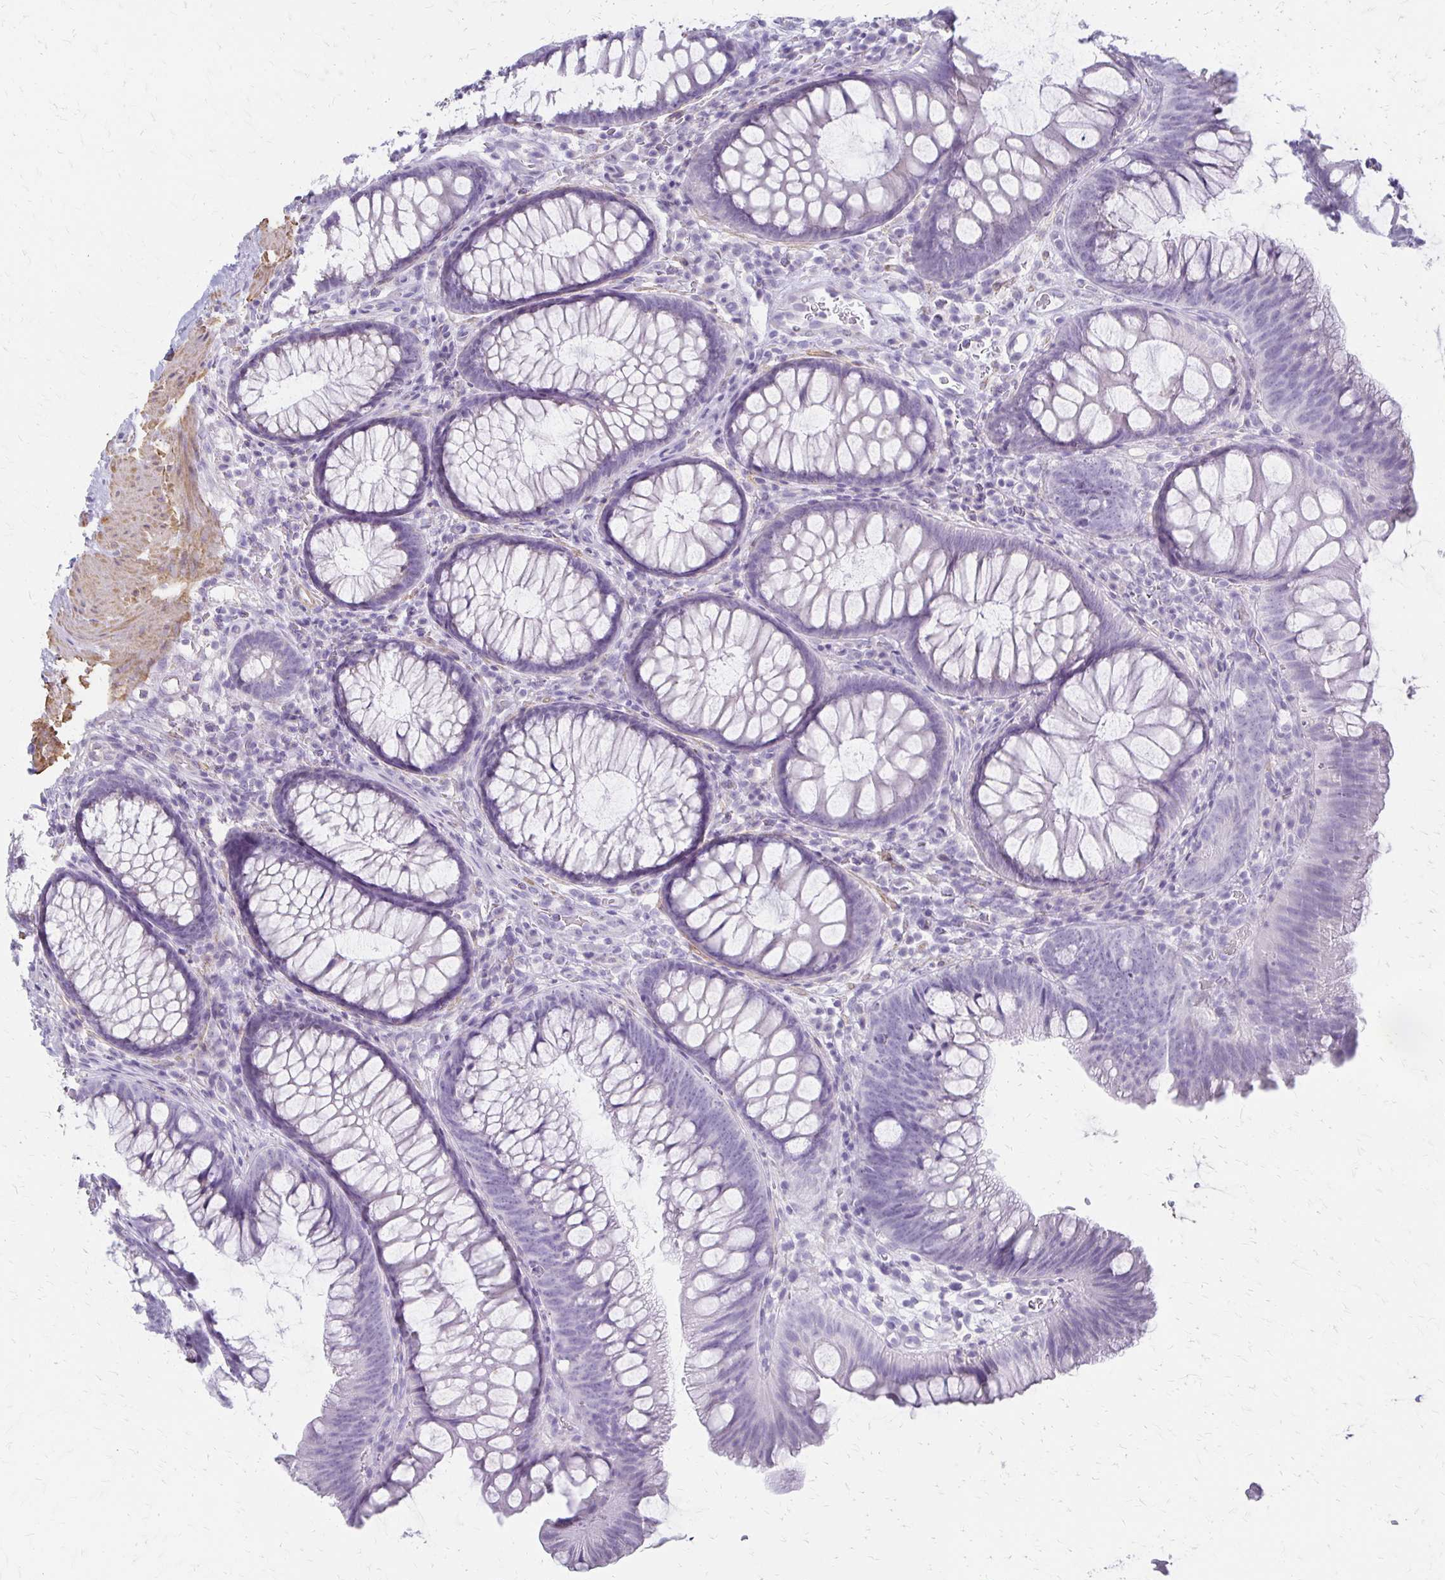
{"staining": {"intensity": "negative", "quantity": "none", "location": "none"}, "tissue": "colon", "cell_type": "Endothelial cells", "image_type": "normal", "snomed": [{"axis": "morphology", "description": "Normal tissue, NOS"}, {"axis": "morphology", "description": "Adenoma, NOS"}, {"axis": "topography", "description": "Soft tissue"}, {"axis": "topography", "description": "Colon"}], "caption": "Micrograph shows no protein positivity in endothelial cells of unremarkable colon.", "gene": "IVL", "patient": {"sex": "male", "age": 47}}